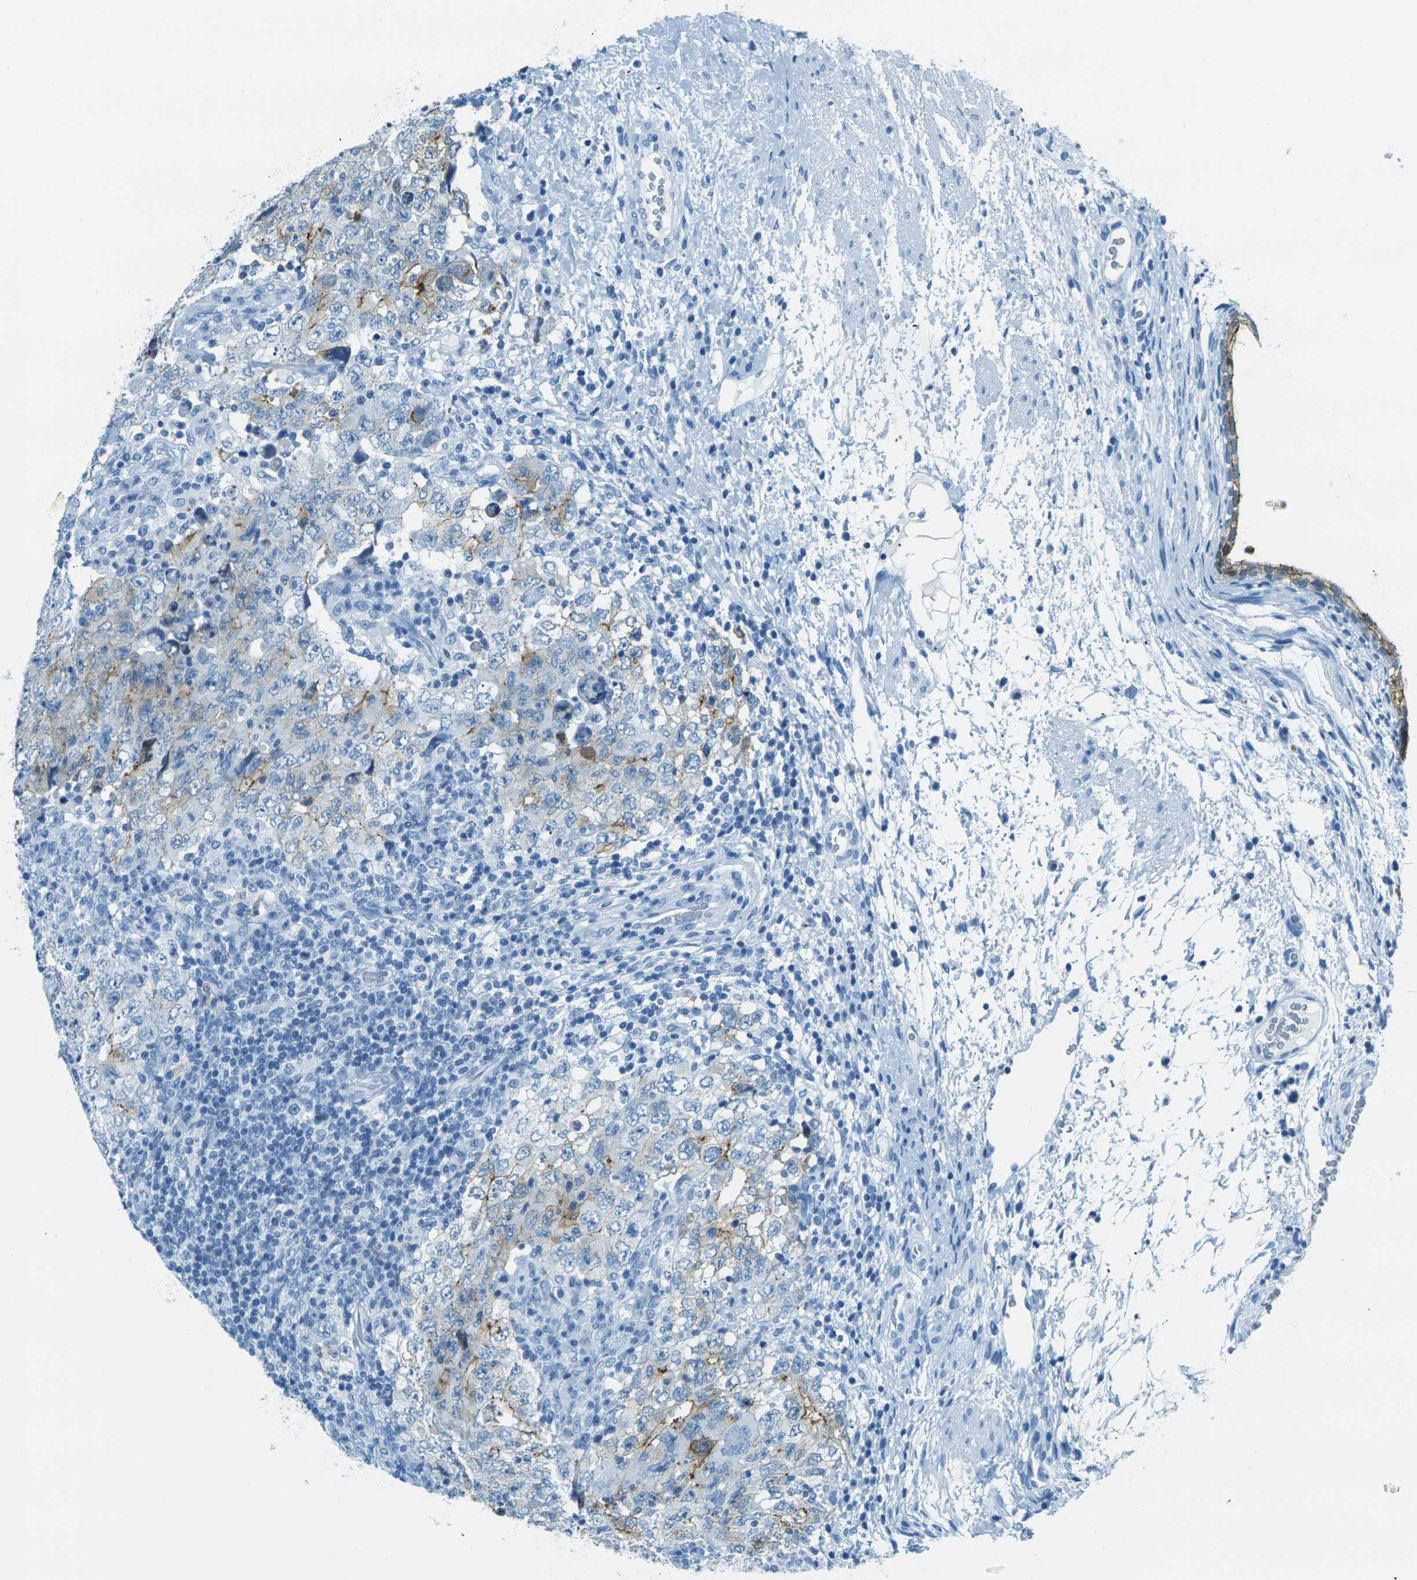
{"staining": {"intensity": "weak", "quantity": "<25%", "location": "cytoplasmic/membranous"}, "tissue": "testis cancer", "cell_type": "Tumor cells", "image_type": "cancer", "snomed": [{"axis": "morphology", "description": "Carcinoma, Embryonal, NOS"}, {"axis": "topography", "description": "Testis"}], "caption": "This image is of testis cancer (embryonal carcinoma) stained with IHC to label a protein in brown with the nuclei are counter-stained blue. There is no expression in tumor cells.", "gene": "OCLN", "patient": {"sex": "male", "age": 26}}